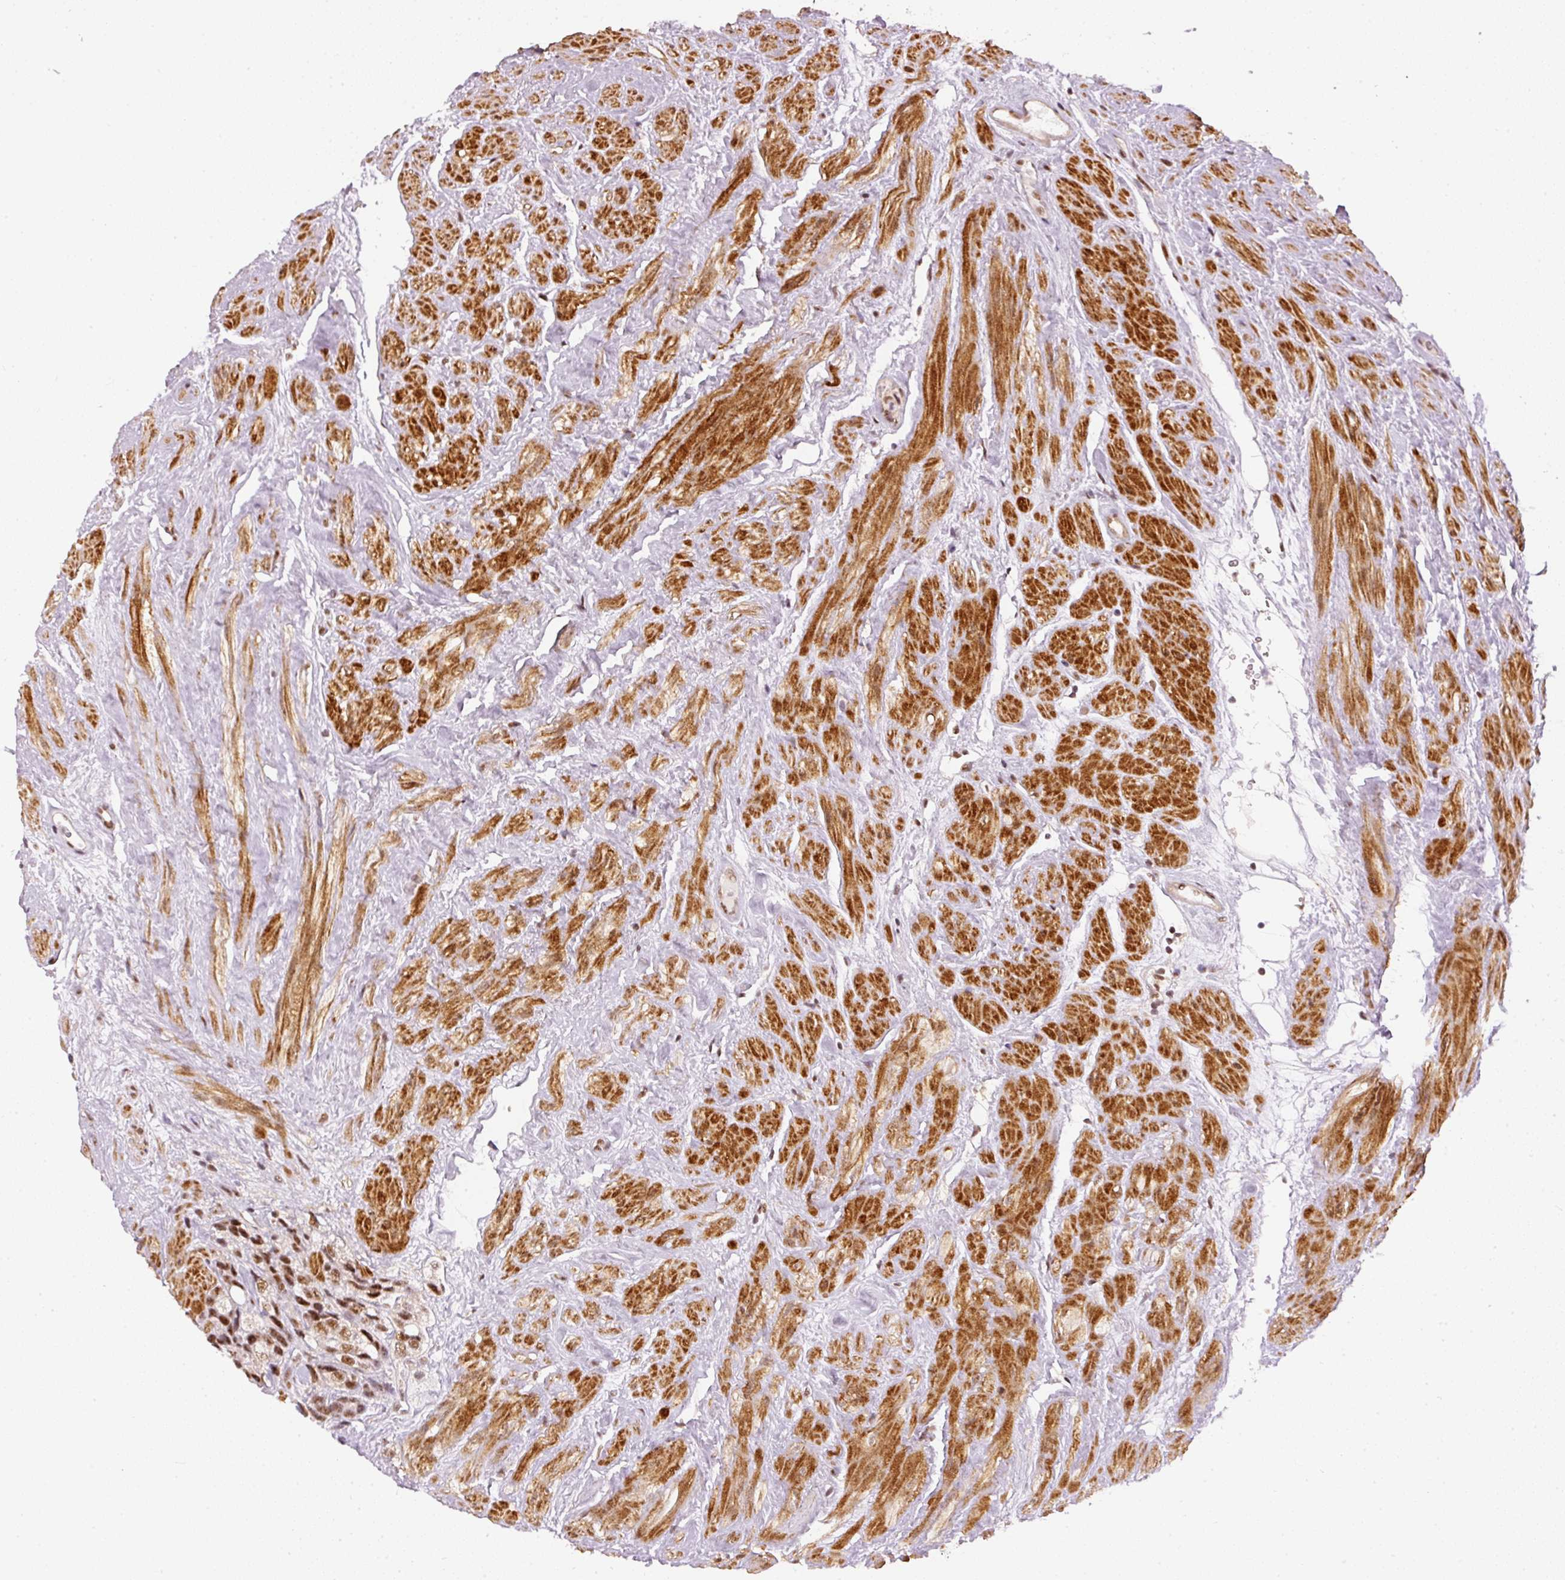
{"staining": {"intensity": "moderate", "quantity": ">75%", "location": "nuclear"}, "tissue": "prostate cancer", "cell_type": "Tumor cells", "image_type": "cancer", "snomed": [{"axis": "morphology", "description": "Adenocarcinoma, NOS"}, {"axis": "topography", "description": "Prostate"}], "caption": "Prostate cancer stained with DAB (3,3'-diaminobenzidine) IHC displays medium levels of moderate nuclear staining in approximately >75% of tumor cells.", "gene": "THOC6", "patient": {"sex": "male", "age": 79}}